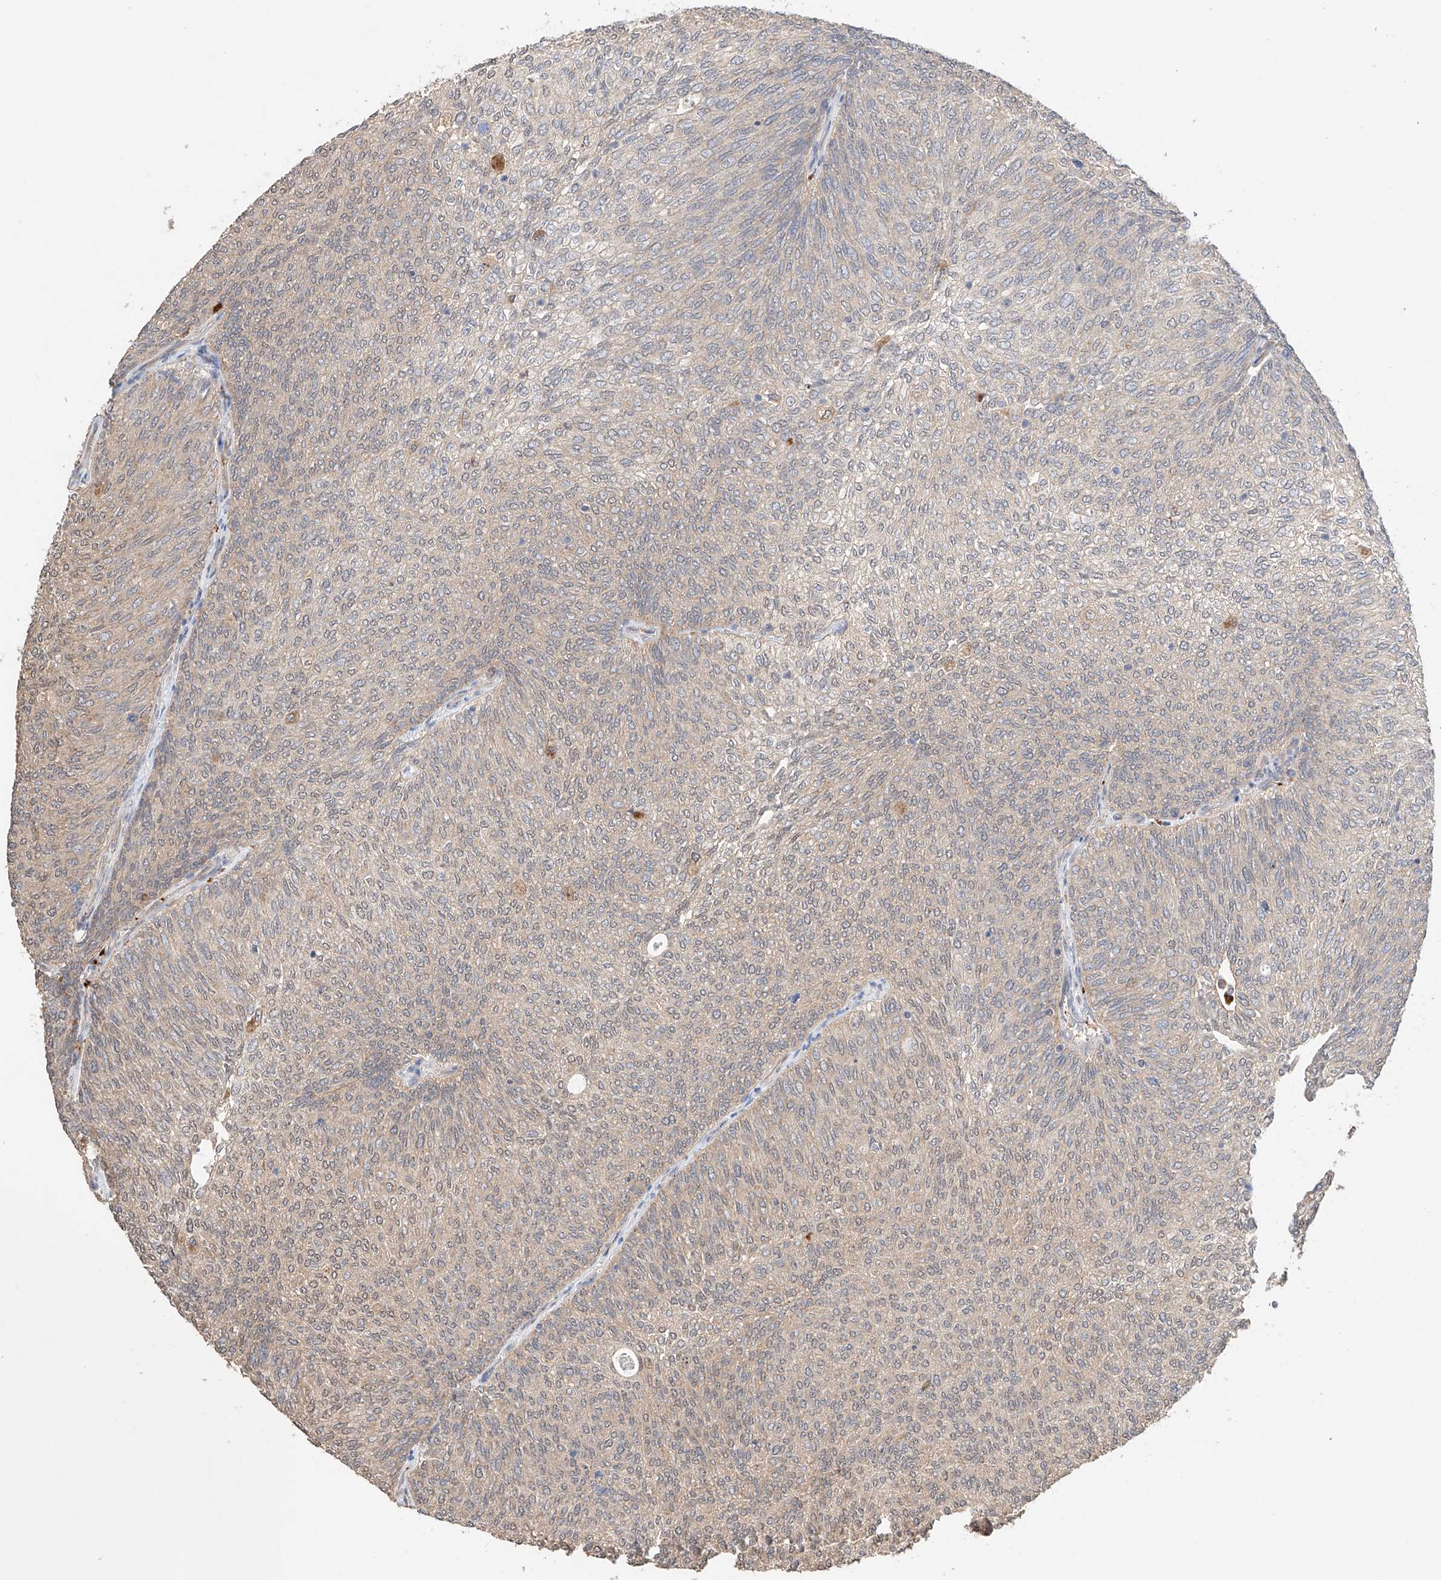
{"staining": {"intensity": "weak", "quantity": "25%-75%", "location": "cytoplasmic/membranous,nuclear"}, "tissue": "urothelial cancer", "cell_type": "Tumor cells", "image_type": "cancer", "snomed": [{"axis": "morphology", "description": "Urothelial carcinoma, Low grade"}, {"axis": "topography", "description": "Urinary bladder"}], "caption": "About 25%-75% of tumor cells in human urothelial carcinoma (low-grade) display weak cytoplasmic/membranous and nuclear protein positivity as visualized by brown immunohistochemical staining.", "gene": "ZFHX2", "patient": {"sex": "female", "age": 79}}